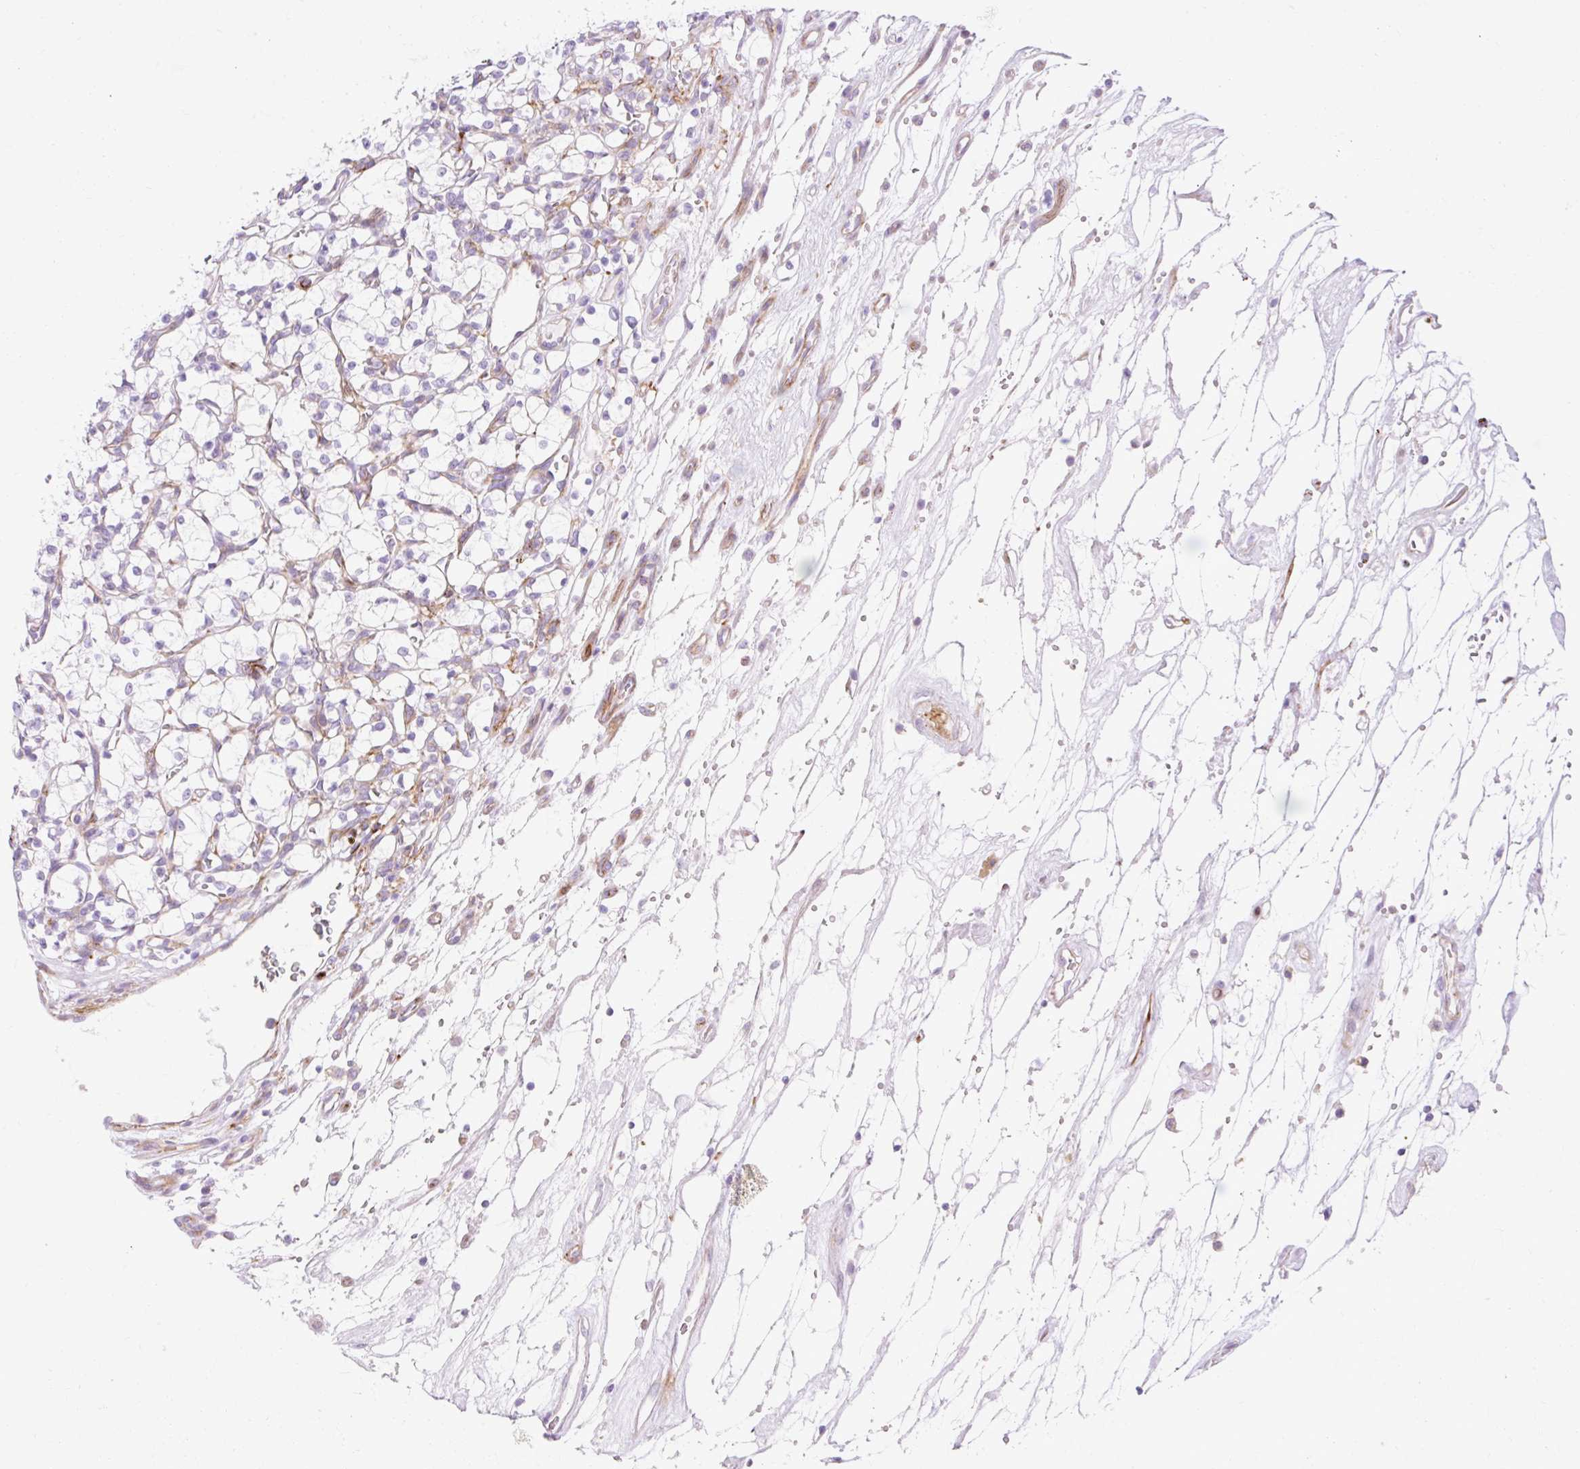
{"staining": {"intensity": "negative", "quantity": "none", "location": "none"}, "tissue": "renal cancer", "cell_type": "Tumor cells", "image_type": "cancer", "snomed": [{"axis": "morphology", "description": "Adenocarcinoma, NOS"}, {"axis": "topography", "description": "Kidney"}], "caption": "Human renal cancer stained for a protein using IHC shows no positivity in tumor cells.", "gene": "CORO7-PAM16", "patient": {"sex": "female", "age": 69}}